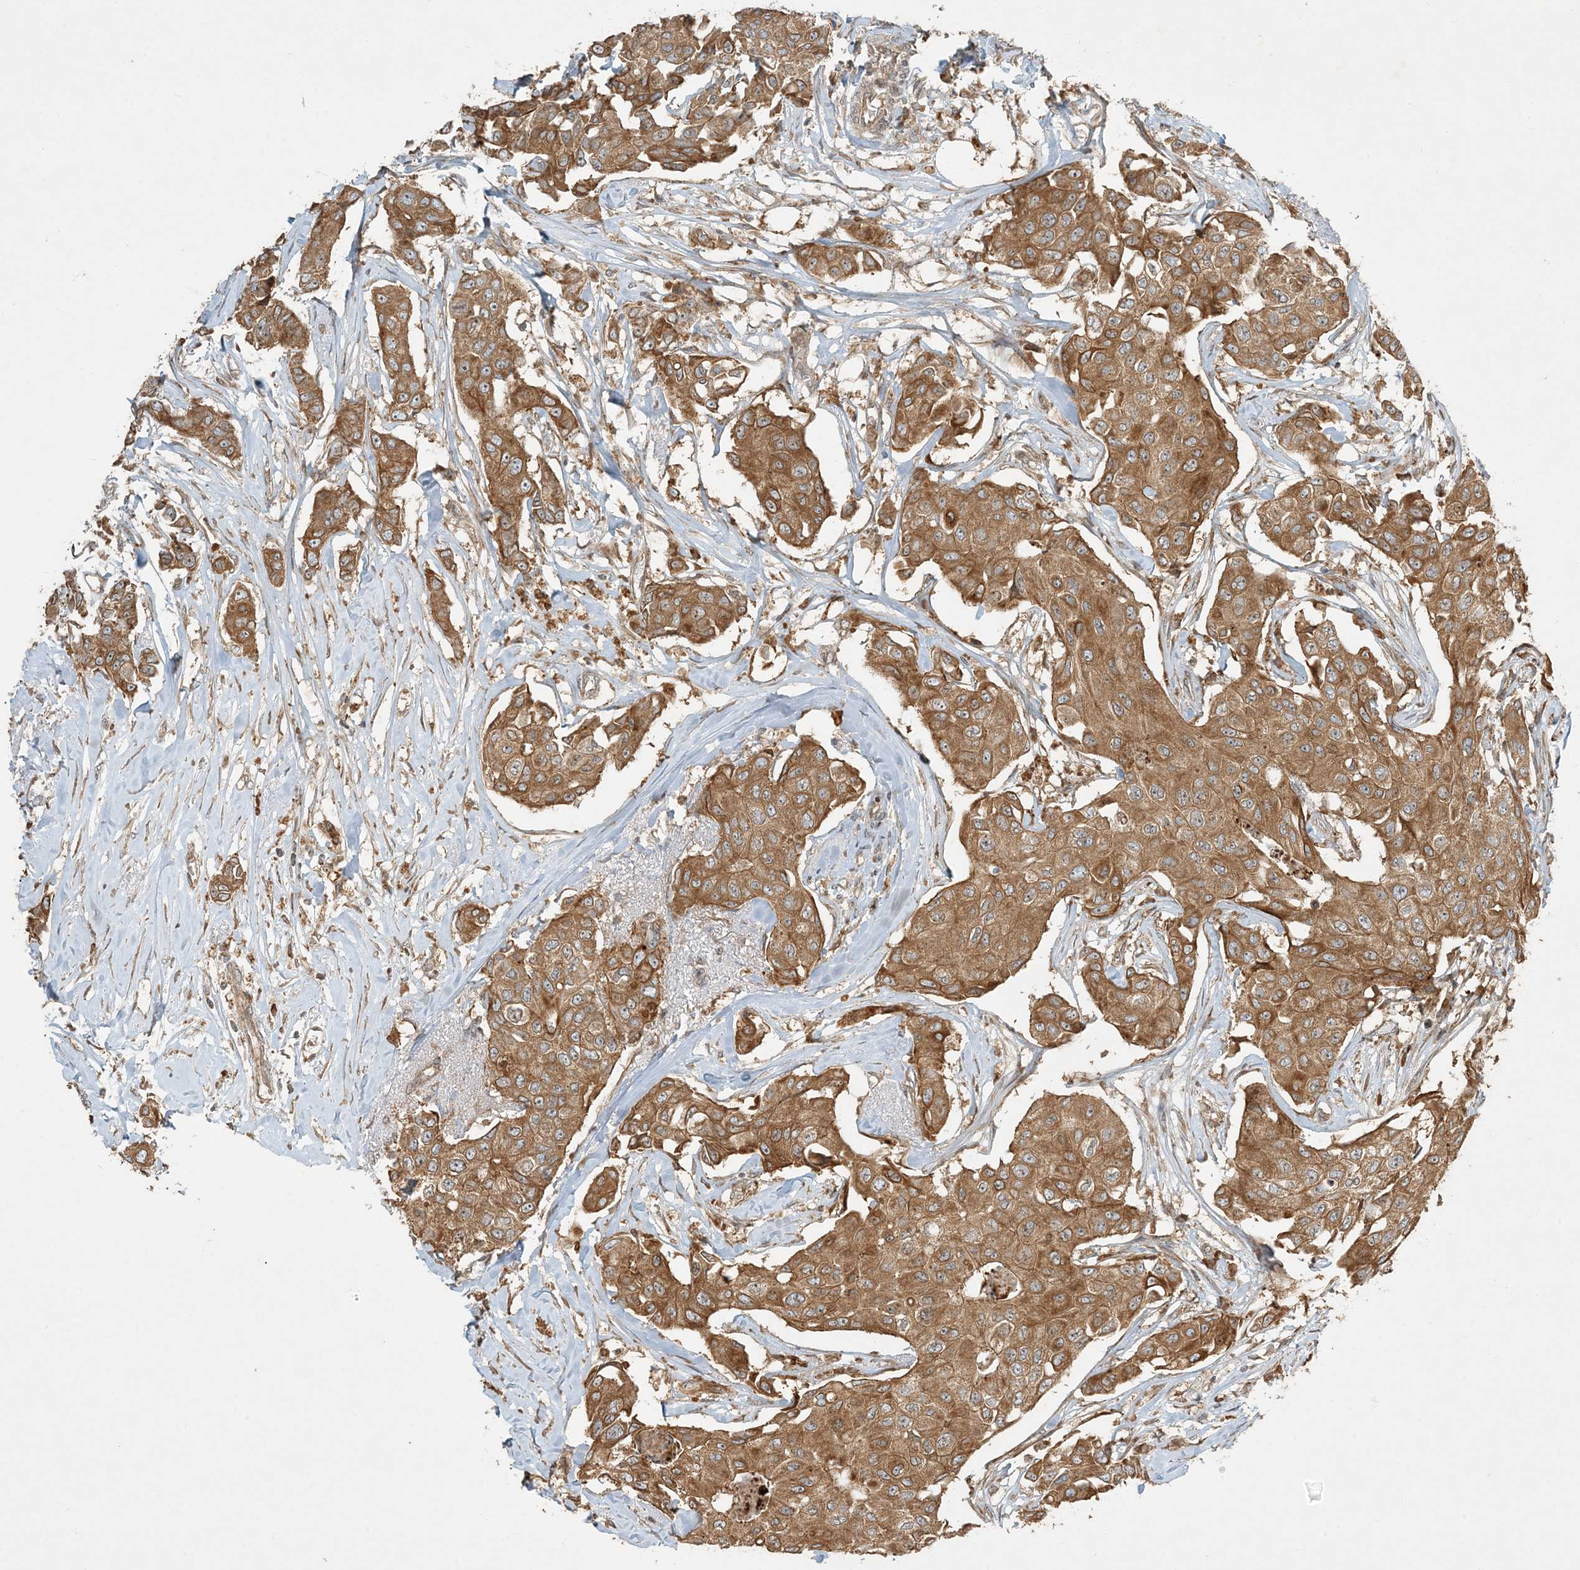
{"staining": {"intensity": "moderate", "quantity": ">75%", "location": "cytoplasmic/membranous"}, "tissue": "breast cancer", "cell_type": "Tumor cells", "image_type": "cancer", "snomed": [{"axis": "morphology", "description": "Duct carcinoma"}, {"axis": "topography", "description": "Breast"}], "caption": "This is a histology image of immunohistochemistry staining of breast cancer (infiltrating ductal carcinoma), which shows moderate positivity in the cytoplasmic/membranous of tumor cells.", "gene": "COMMD8", "patient": {"sex": "female", "age": 80}}